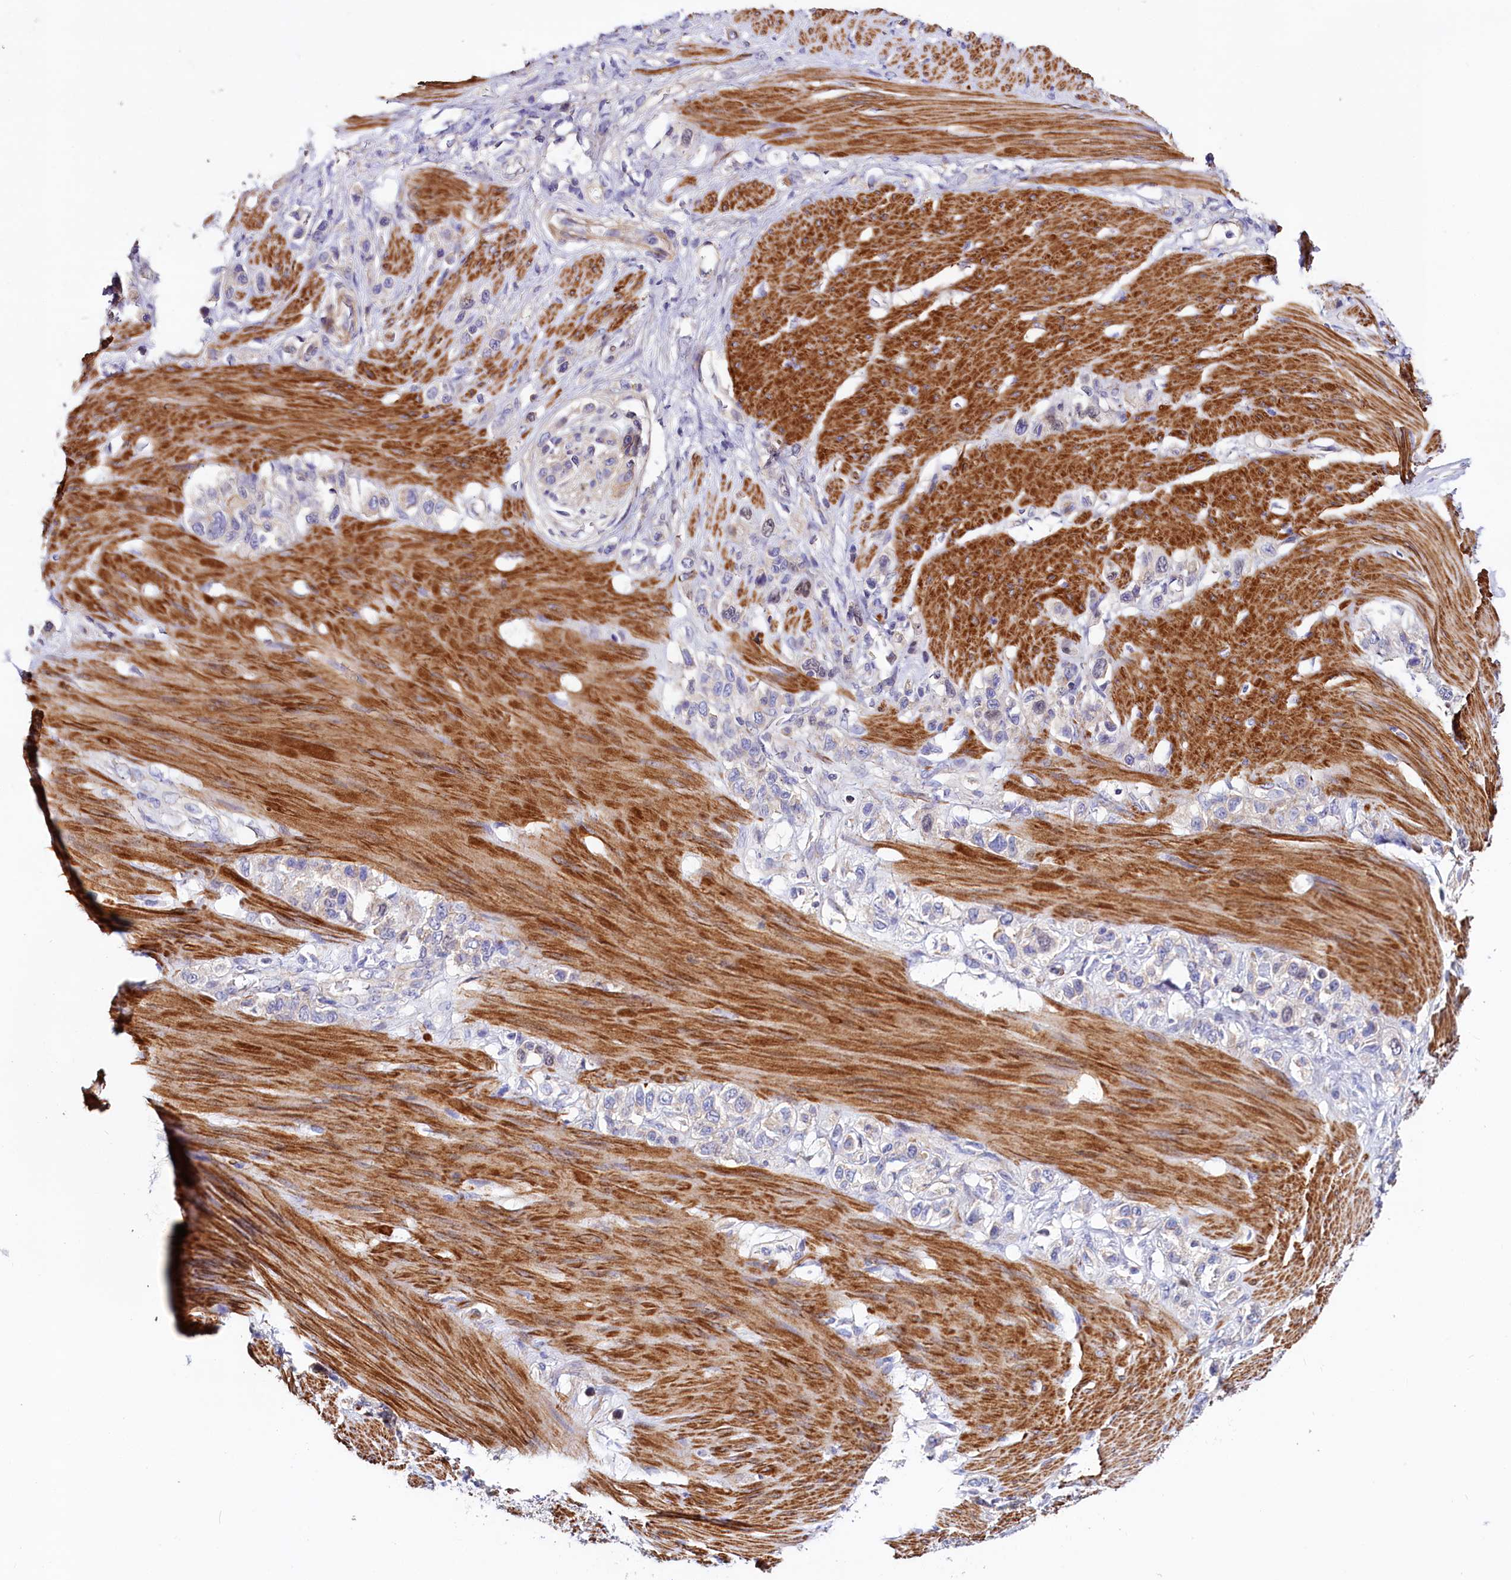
{"staining": {"intensity": "negative", "quantity": "none", "location": "none"}, "tissue": "stomach cancer", "cell_type": "Tumor cells", "image_type": "cancer", "snomed": [{"axis": "morphology", "description": "Adenocarcinoma, NOS"}, {"axis": "morphology", "description": "Adenocarcinoma, High grade"}, {"axis": "topography", "description": "Stomach, upper"}, {"axis": "topography", "description": "Stomach, lower"}], "caption": "Immunohistochemical staining of stomach cancer (high-grade adenocarcinoma) demonstrates no significant staining in tumor cells. The staining is performed using DAB brown chromogen with nuclei counter-stained in using hematoxylin.", "gene": "WNT8A", "patient": {"sex": "female", "age": 65}}